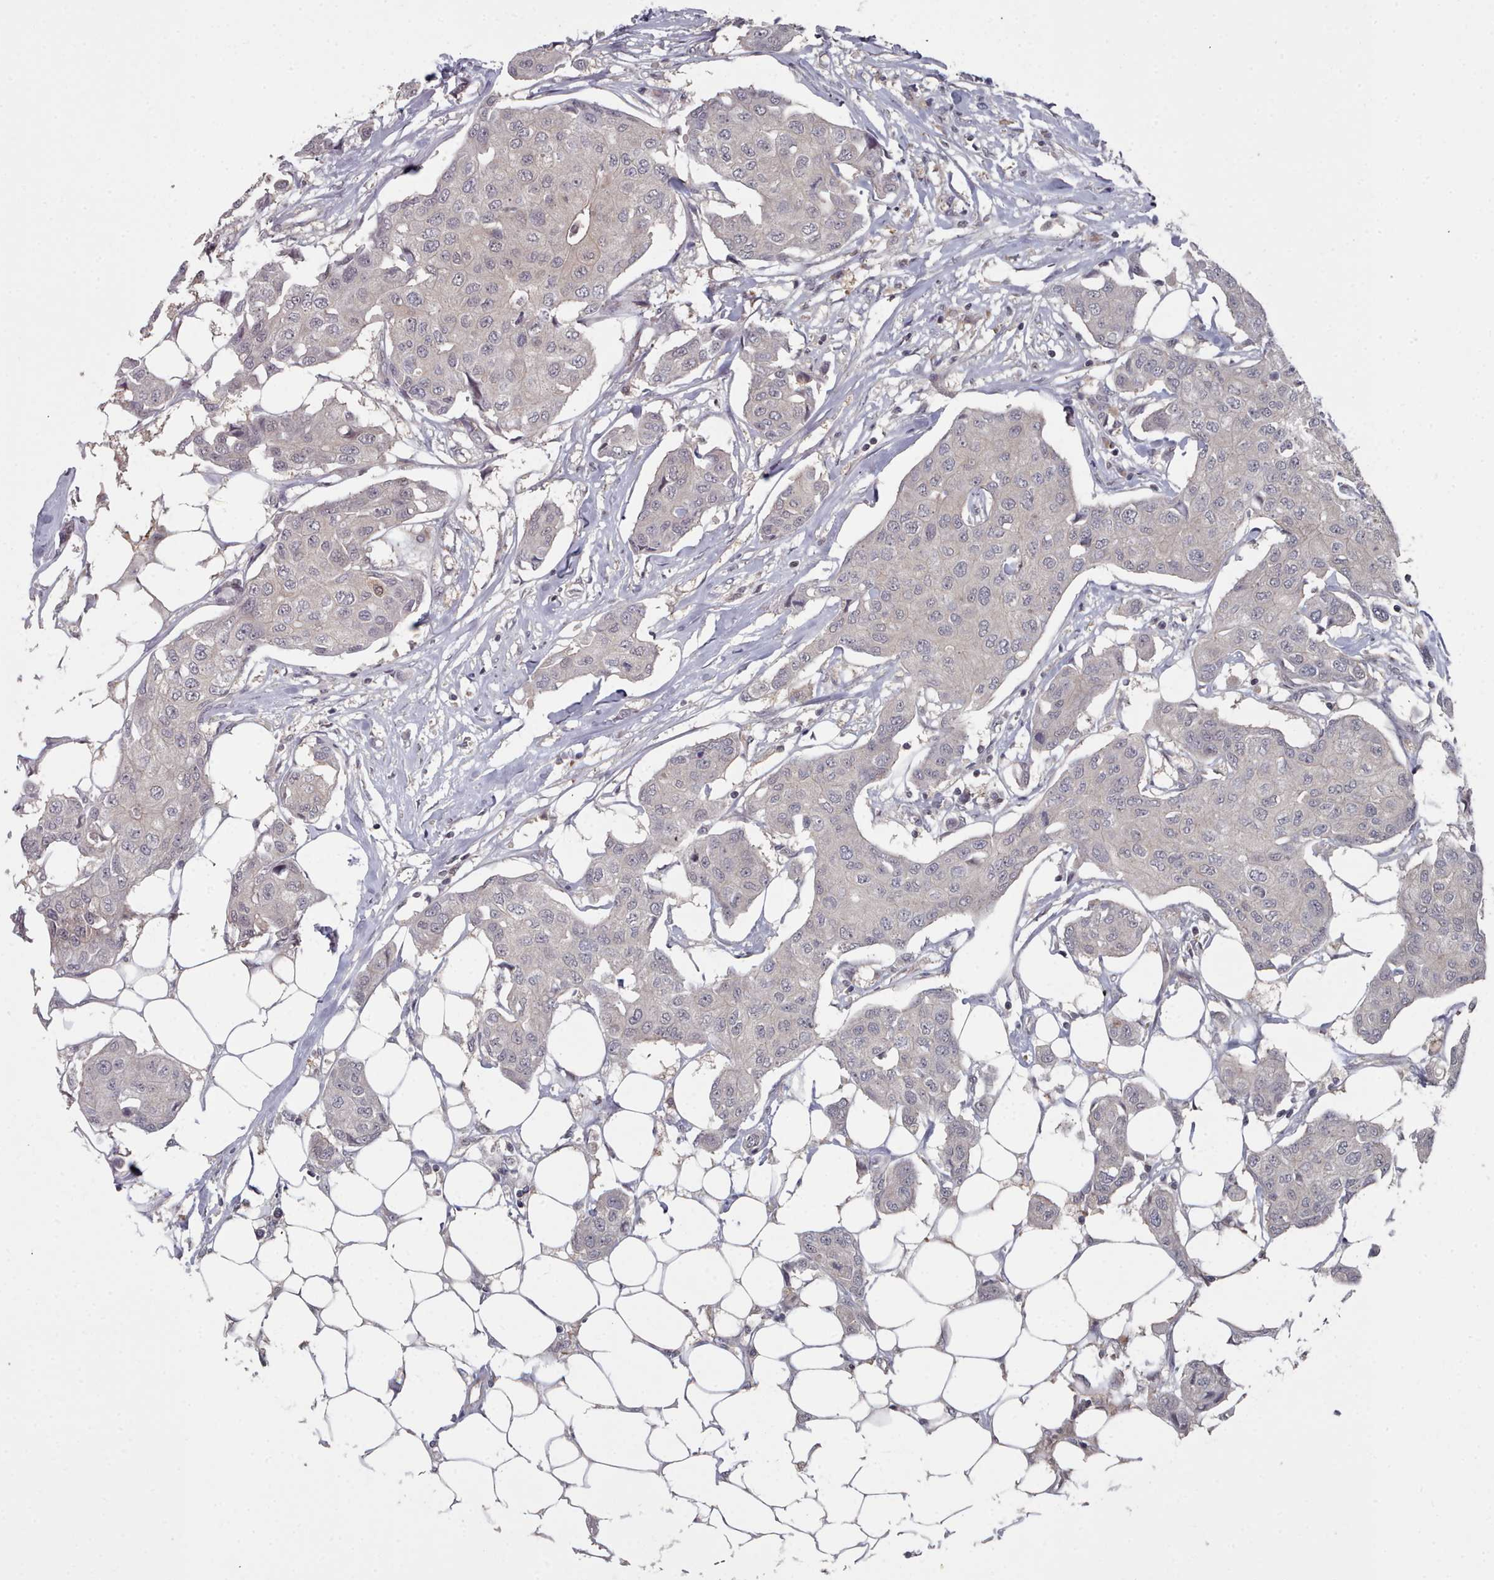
{"staining": {"intensity": "negative", "quantity": "none", "location": "none"}, "tissue": "breast cancer", "cell_type": "Tumor cells", "image_type": "cancer", "snomed": [{"axis": "morphology", "description": "Duct carcinoma"}, {"axis": "topography", "description": "Breast"}, {"axis": "topography", "description": "Lymph node"}], "caption": "Immunohistochemistry (IHC) histopathology image of neoplastic tissue: breast cancer (intraductal carcinoma) stained with DAB demonstrates no significant protein staining in tumor cells. Nuclei are stained in blue.", "gene": "HYAL3", "patient": {"sex": "female", "age": 80}}